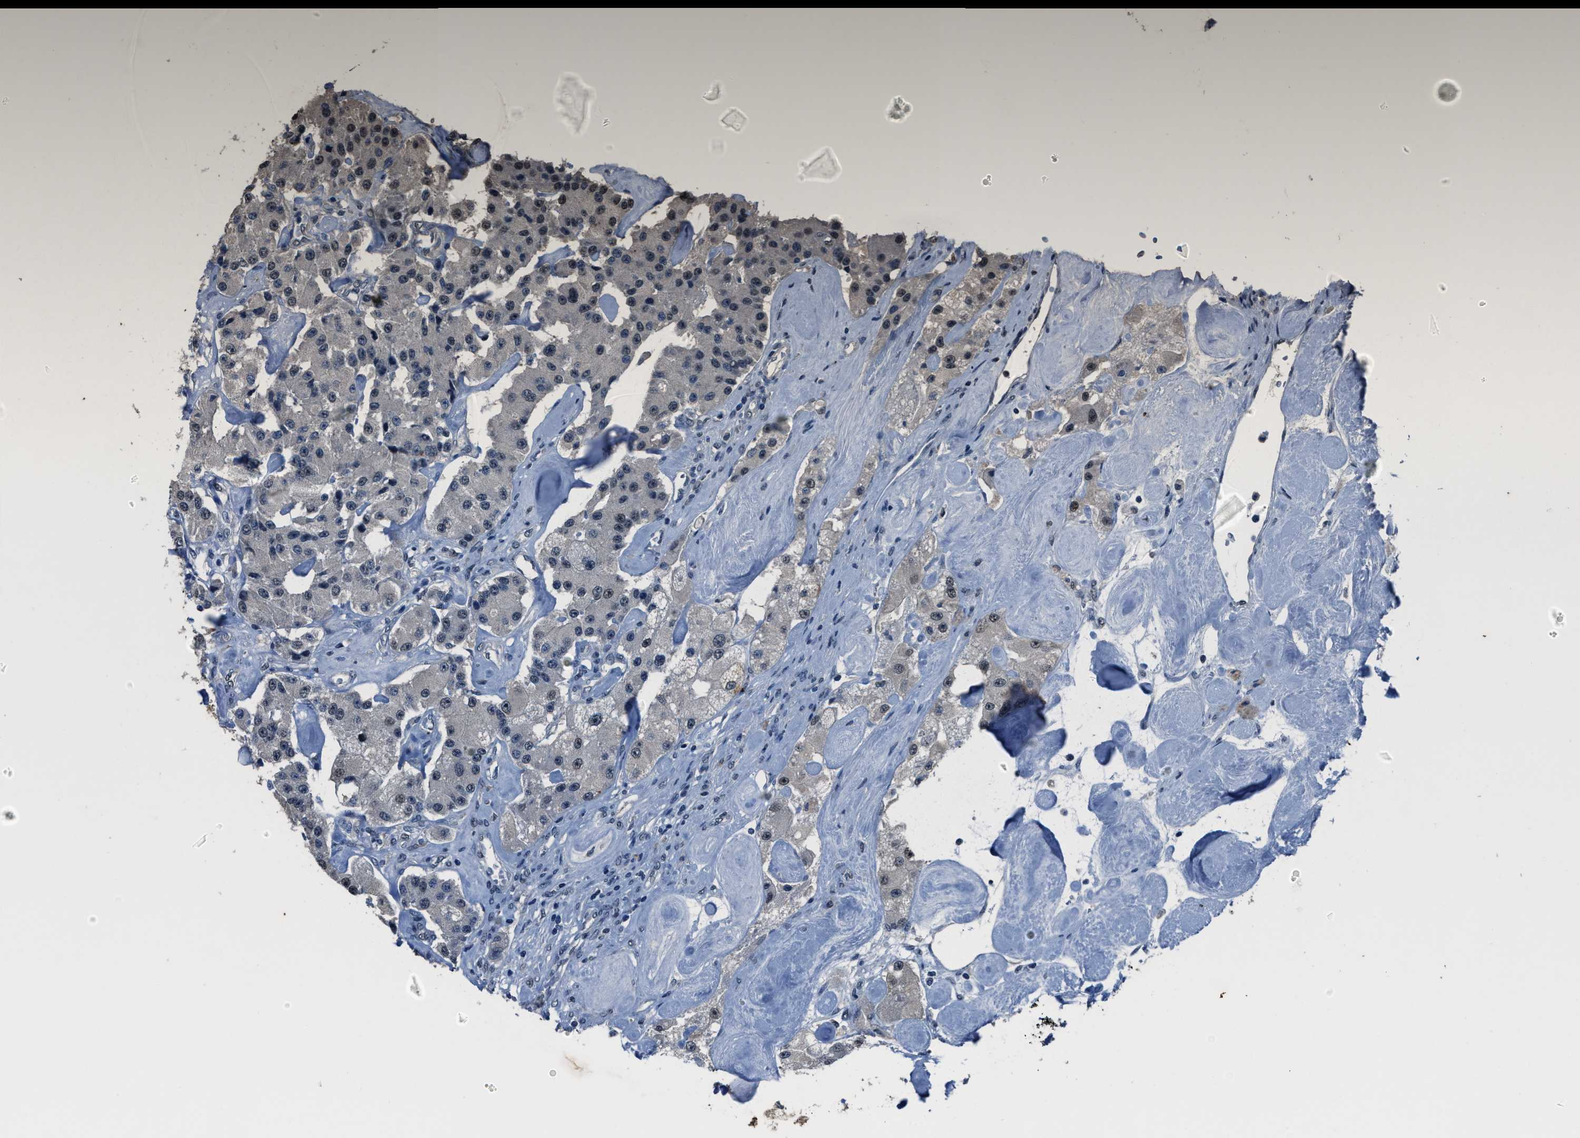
{"staining": {"intensity": "negative", "quantity": "none", "location": "none"}, "tissue": "carcinoid", "cell_type": "Tumor cells", "image_type": "cancer", "snomed": [{"axis": "morphology", "description": "Carcinoid, malignant, NOS"}, {"axis": "topography", "description": "Pancreas"}], "caption": "High power microscopy photomicrograph of an immunohistochemistry (IHC) micrograph of carcinoid, revealing no significant expression in tumor cells.", "gene": "DUSP19", "patient": {"sex": "male", "age": 41}}